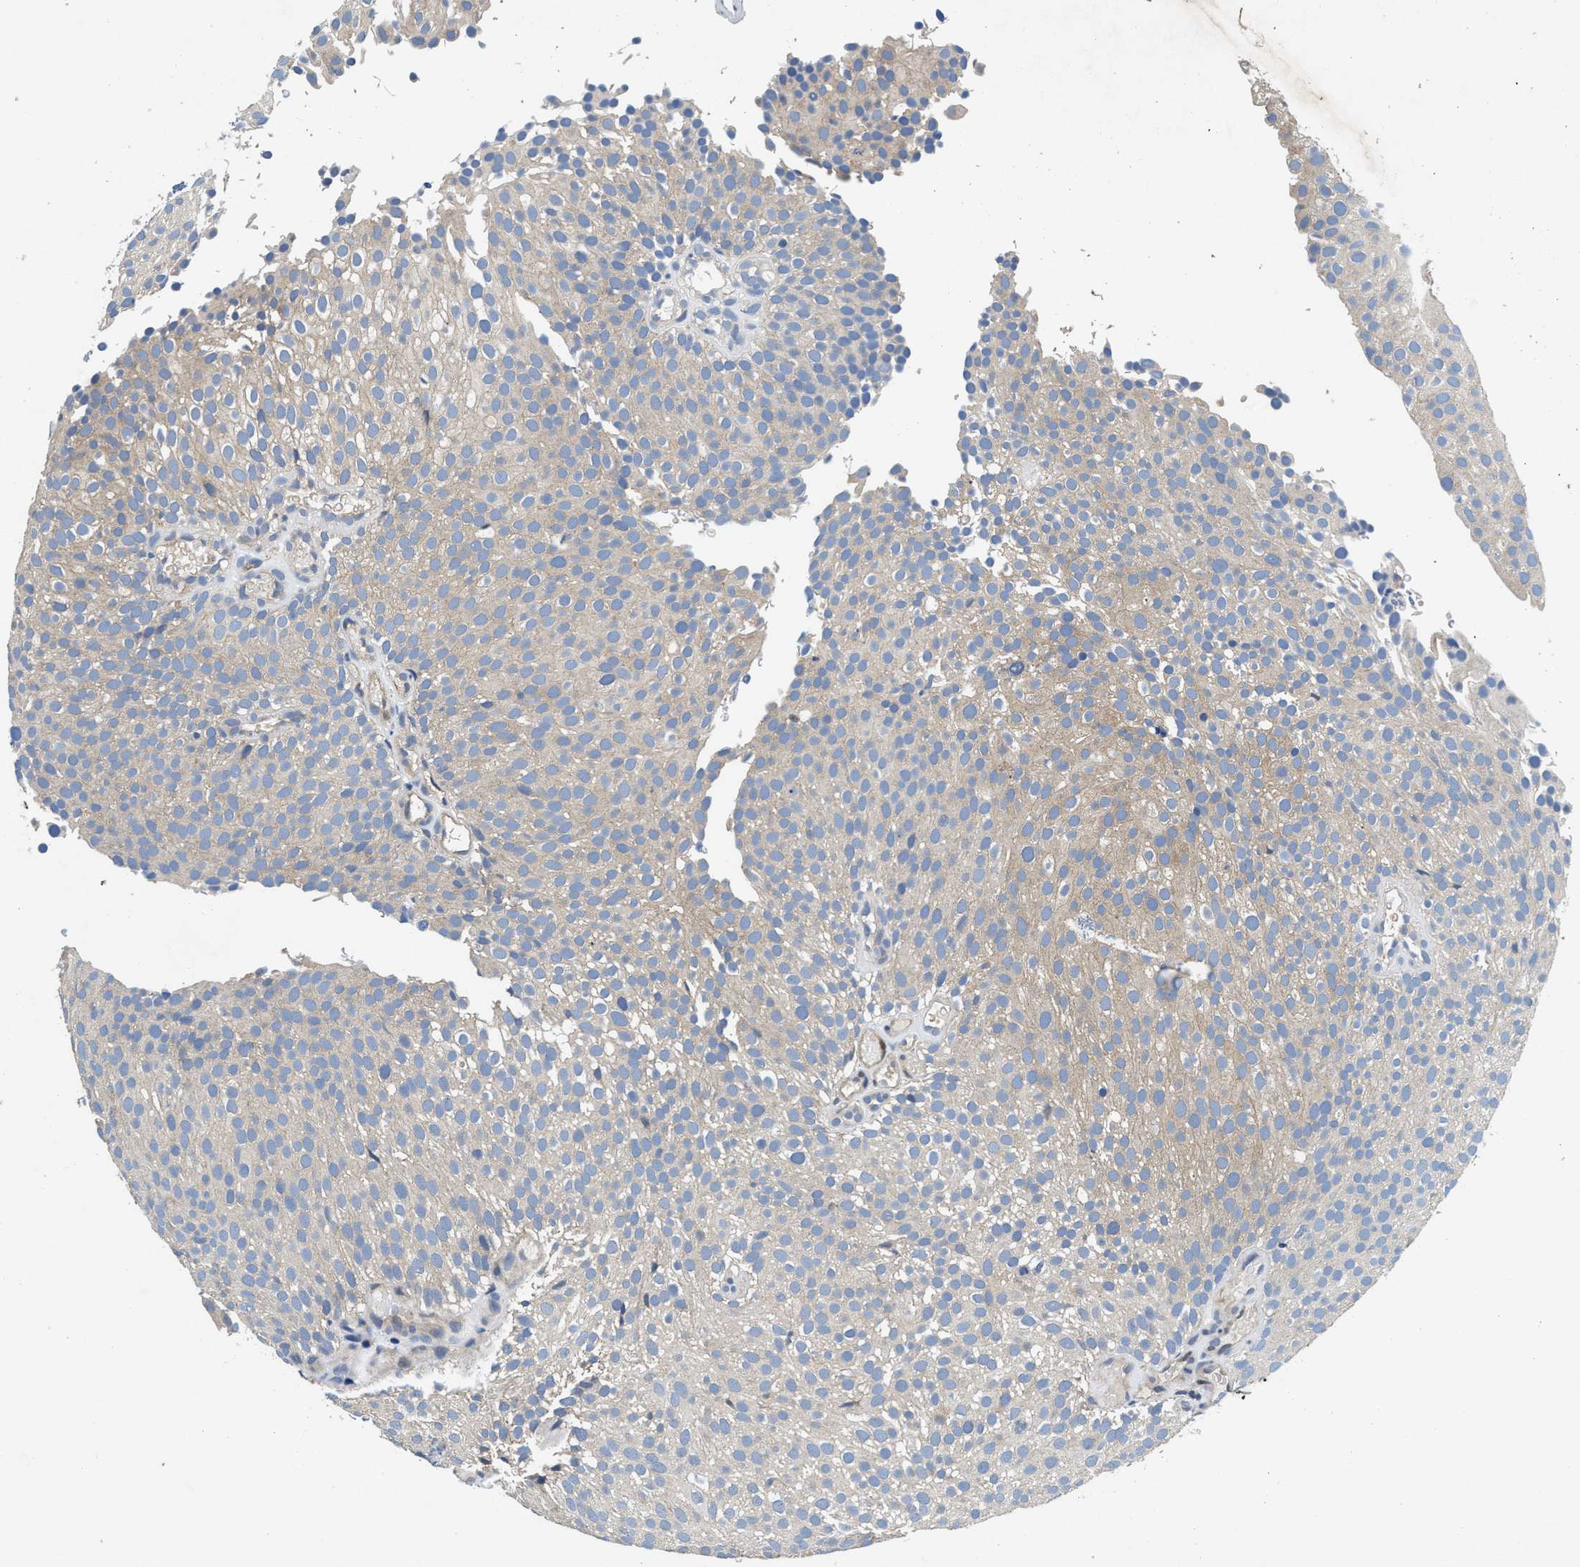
{"staining": {"intensity": "weak", "quantity": ">75%", "location": "cytoplasmic/membranous"}, "tissue": "urothelial cancer", "cell_type": "Tumor cells", "image_type": "cancer", "snomed": [{"axis": "morphology", "description": "Urothelial carcinoma, Low grade"}, {"axis": "topography", "description": "Urinary bladder"}], "caption": "An IHC photomicrograph of neoplastic tissue is shown. Protein staining in brown labels weak cytoplasmic/membranous positivity in urothelial carcinoma (low-grade) within tumor cells. The staining was performed using DAB (3,3'-diaminobenzidine) to visualize the protein expression in brown, while the nuclei were stained in blue with hematoxylin (Magnification: 20x).", "gene": "ANKIB1", "patient": {"sex": "male", "age": 78}}